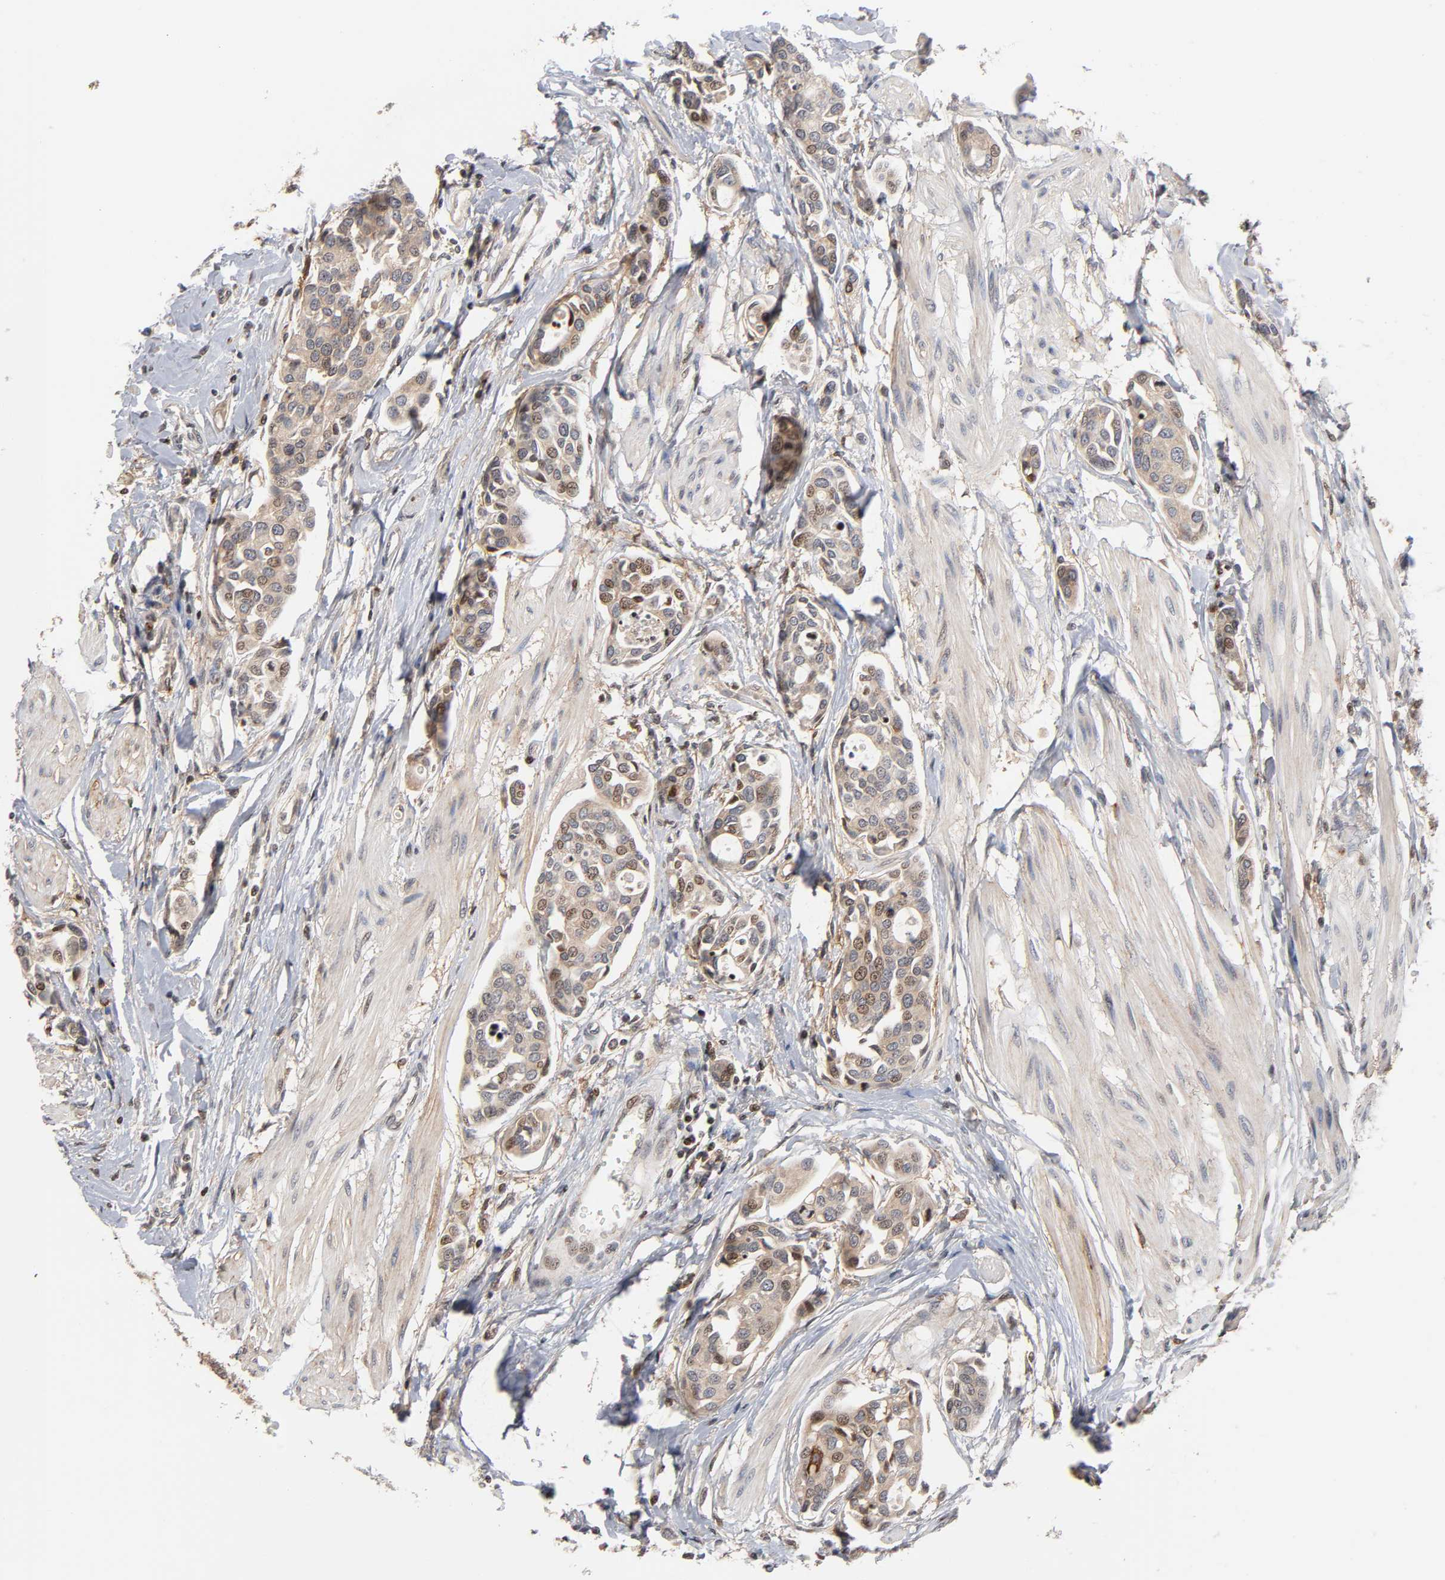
{"staining": {"intensity": "negative", "quantity": "none", "location": "none"}, "tissue": "urothelial cancer", "cell_type": "Tumor cells", "image_type": "cancer", "snomed": [{"axis": "morphology", "description": "Urothelial carcinoma, High grade"}, {"axis": "topography", "description": "Urinary bladder"}], "caption": "Urothelial cancer was stained to show a protein in brown. There is no significant positivity in tumor cells. (DAB (3,3'-diaminobenzidine) immunohistochemistry (IHC) visualized using brightfield microscopy, high magnification).", "gene": "ITGAV", "patient": {"sex": "male", "age": 78}}